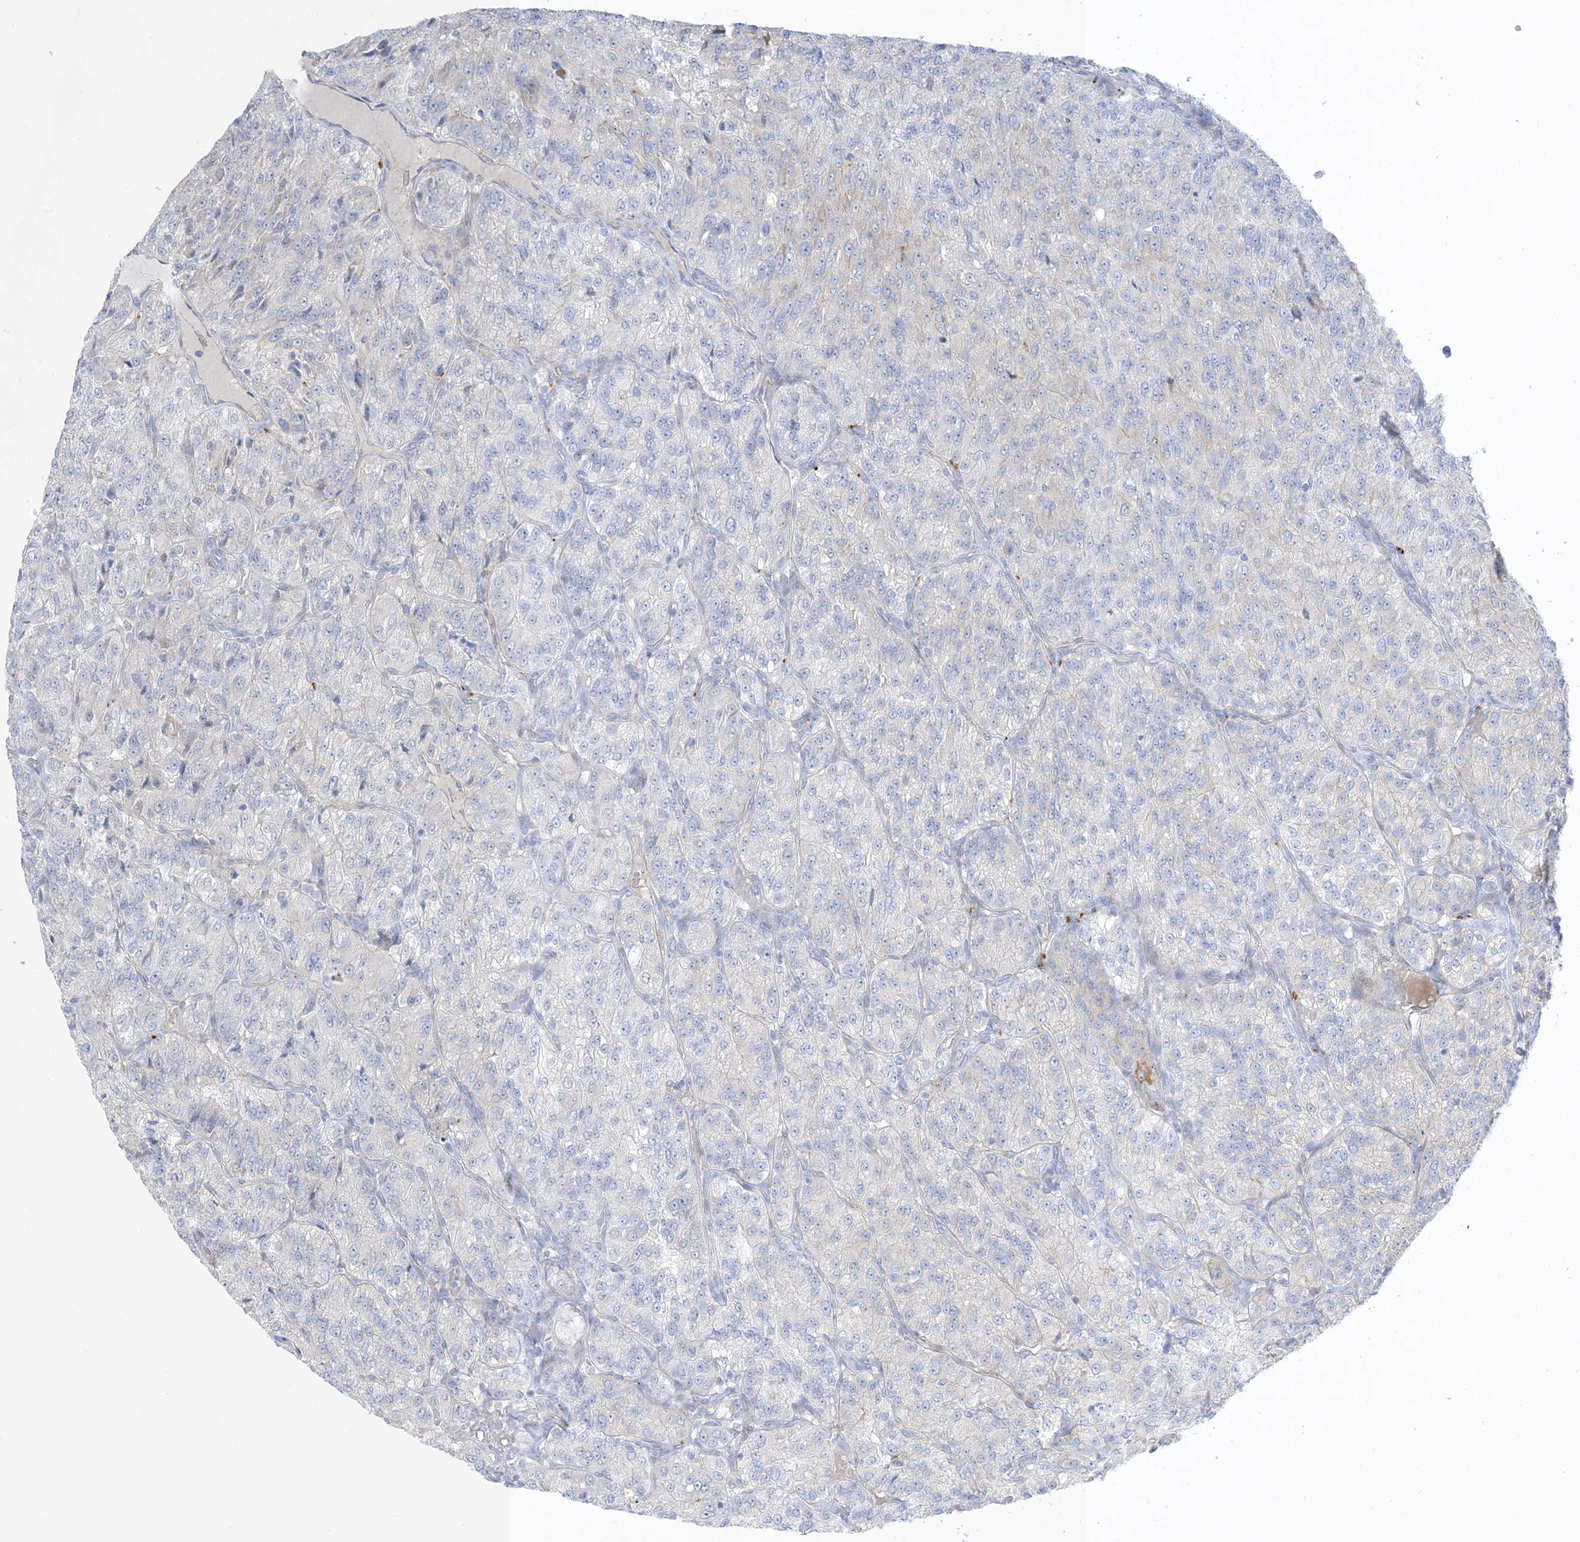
{"staining": {"intensity": "negative", "quantity": "none", "location": "none"}, "tissue": "renal cancer", "cell_type": "Tumor cells", "image_type": "cancer", "snomed": [{"axis": "morphology", "description": "Adenocarcinoma, NOS"}, {"axis": "topography", "description": "Kidney"}], "caption": "Immunohistochemistry of human adenocarcinoma (renal) shows no positivity in tumor cells. (DAB (3,3'-diaminobenzidine) IHC with hematoxylin counter stain).", "gene": "XIRP2", "patient": {"sex": "female", "age": 63}}